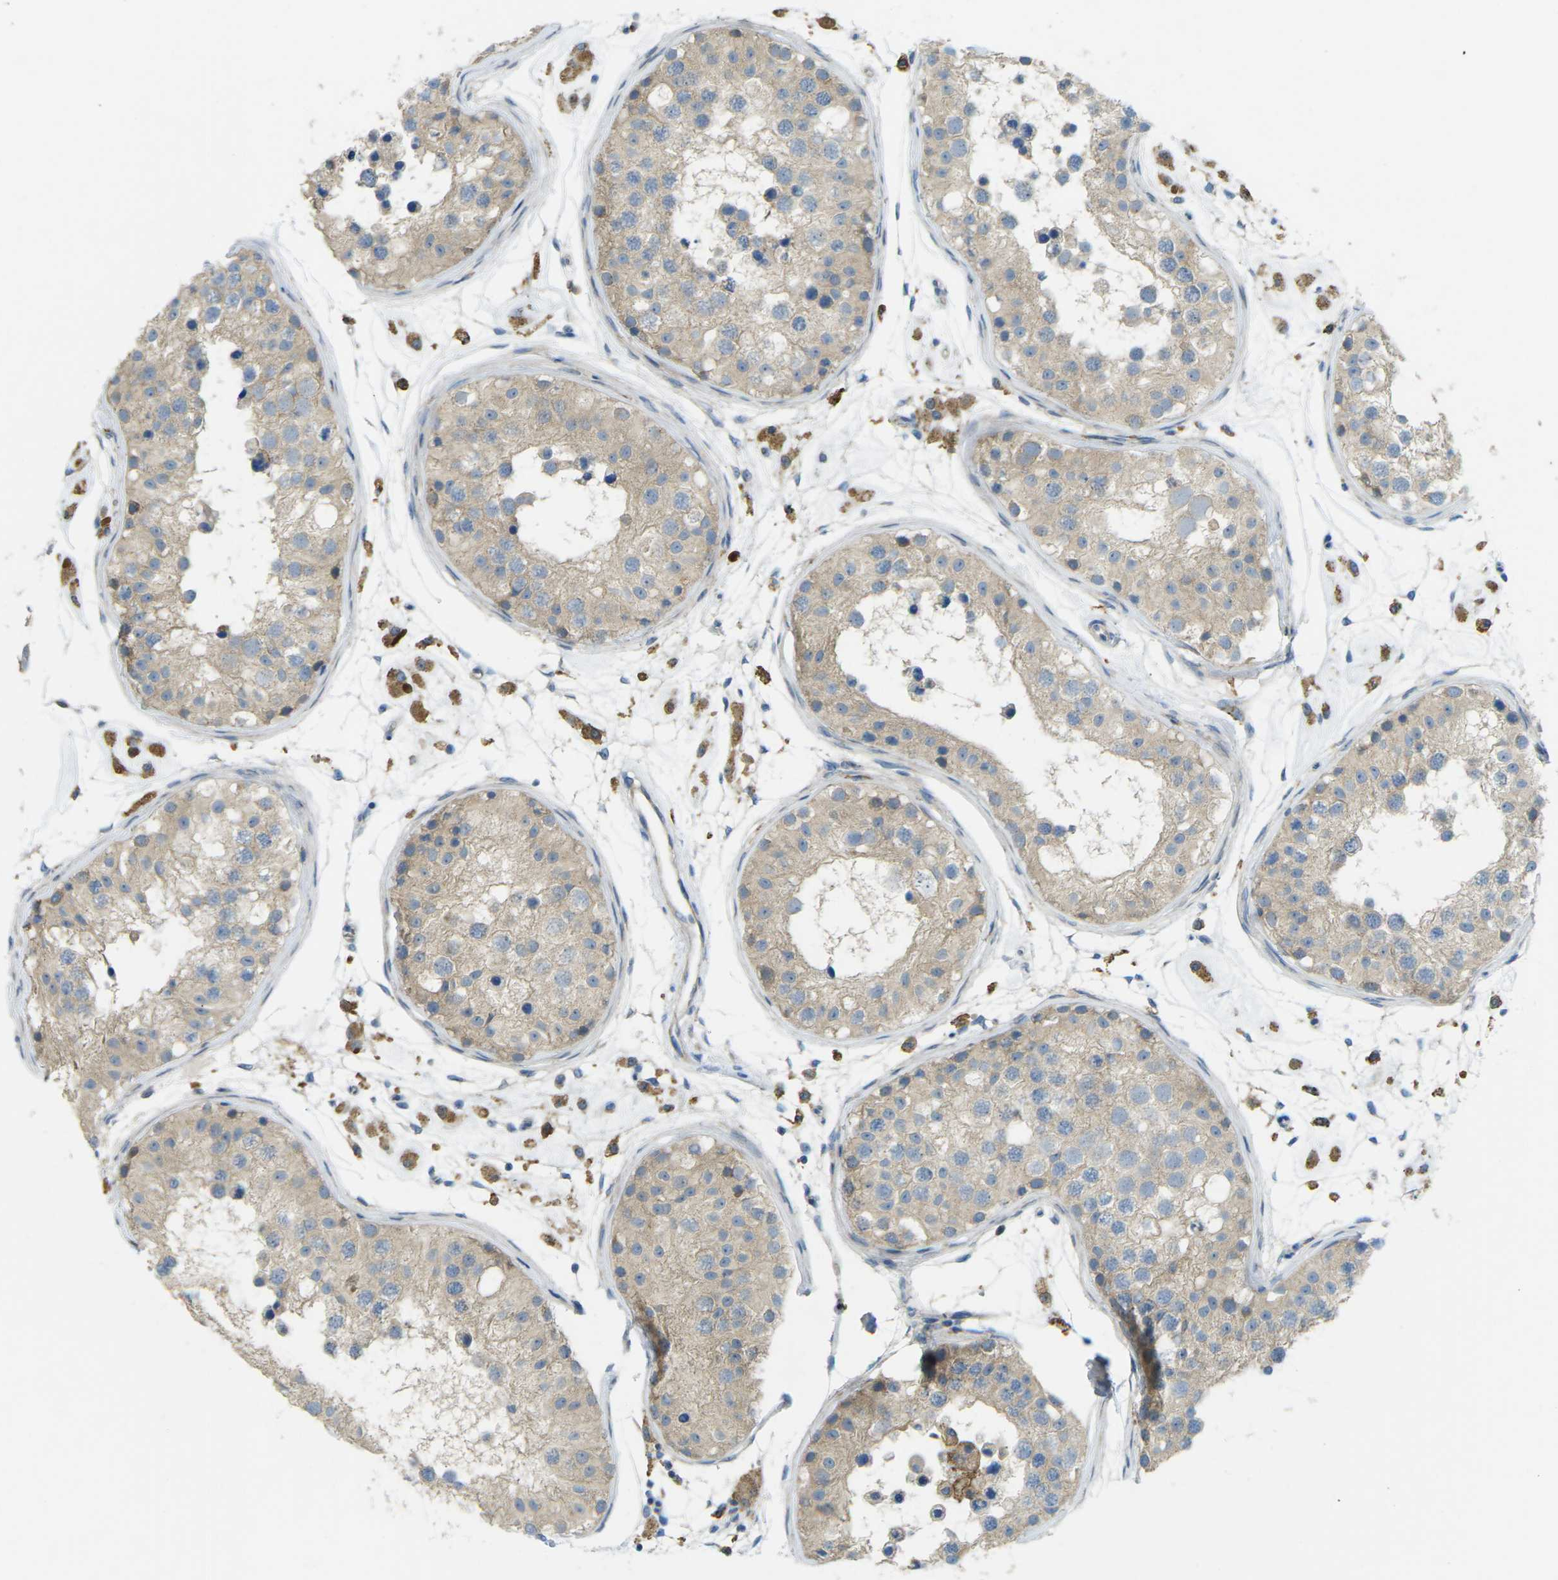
{"staining": {"intensity": "weak", "quantity": "25%-75%", "location": "cytoplasmic/membranous"}, "tissue": "testis", "cell_type": "Cells in seminiferous ducts", "image_type": "normal", "snomed": [{"axis": "morphology", "description": "Normal tissue, NOS"}, {"axis": "morphology", "description": "Adenocarcinoma, metastatic, NOS"}, {"axis": "topography", "description": "Testis"}], "caption": "The micrograph demonstrates a brown stain indicating the presence of a protein in the cytoplasmic/membranous of cells in seminiferous ducts in testis. (DAB (3,3'-diaminobenzidine) IHC, brown staining for protein, blue staining for nuclei).", "gene": "MYLK4", "patient": {"sex": "male", "age": 26}}